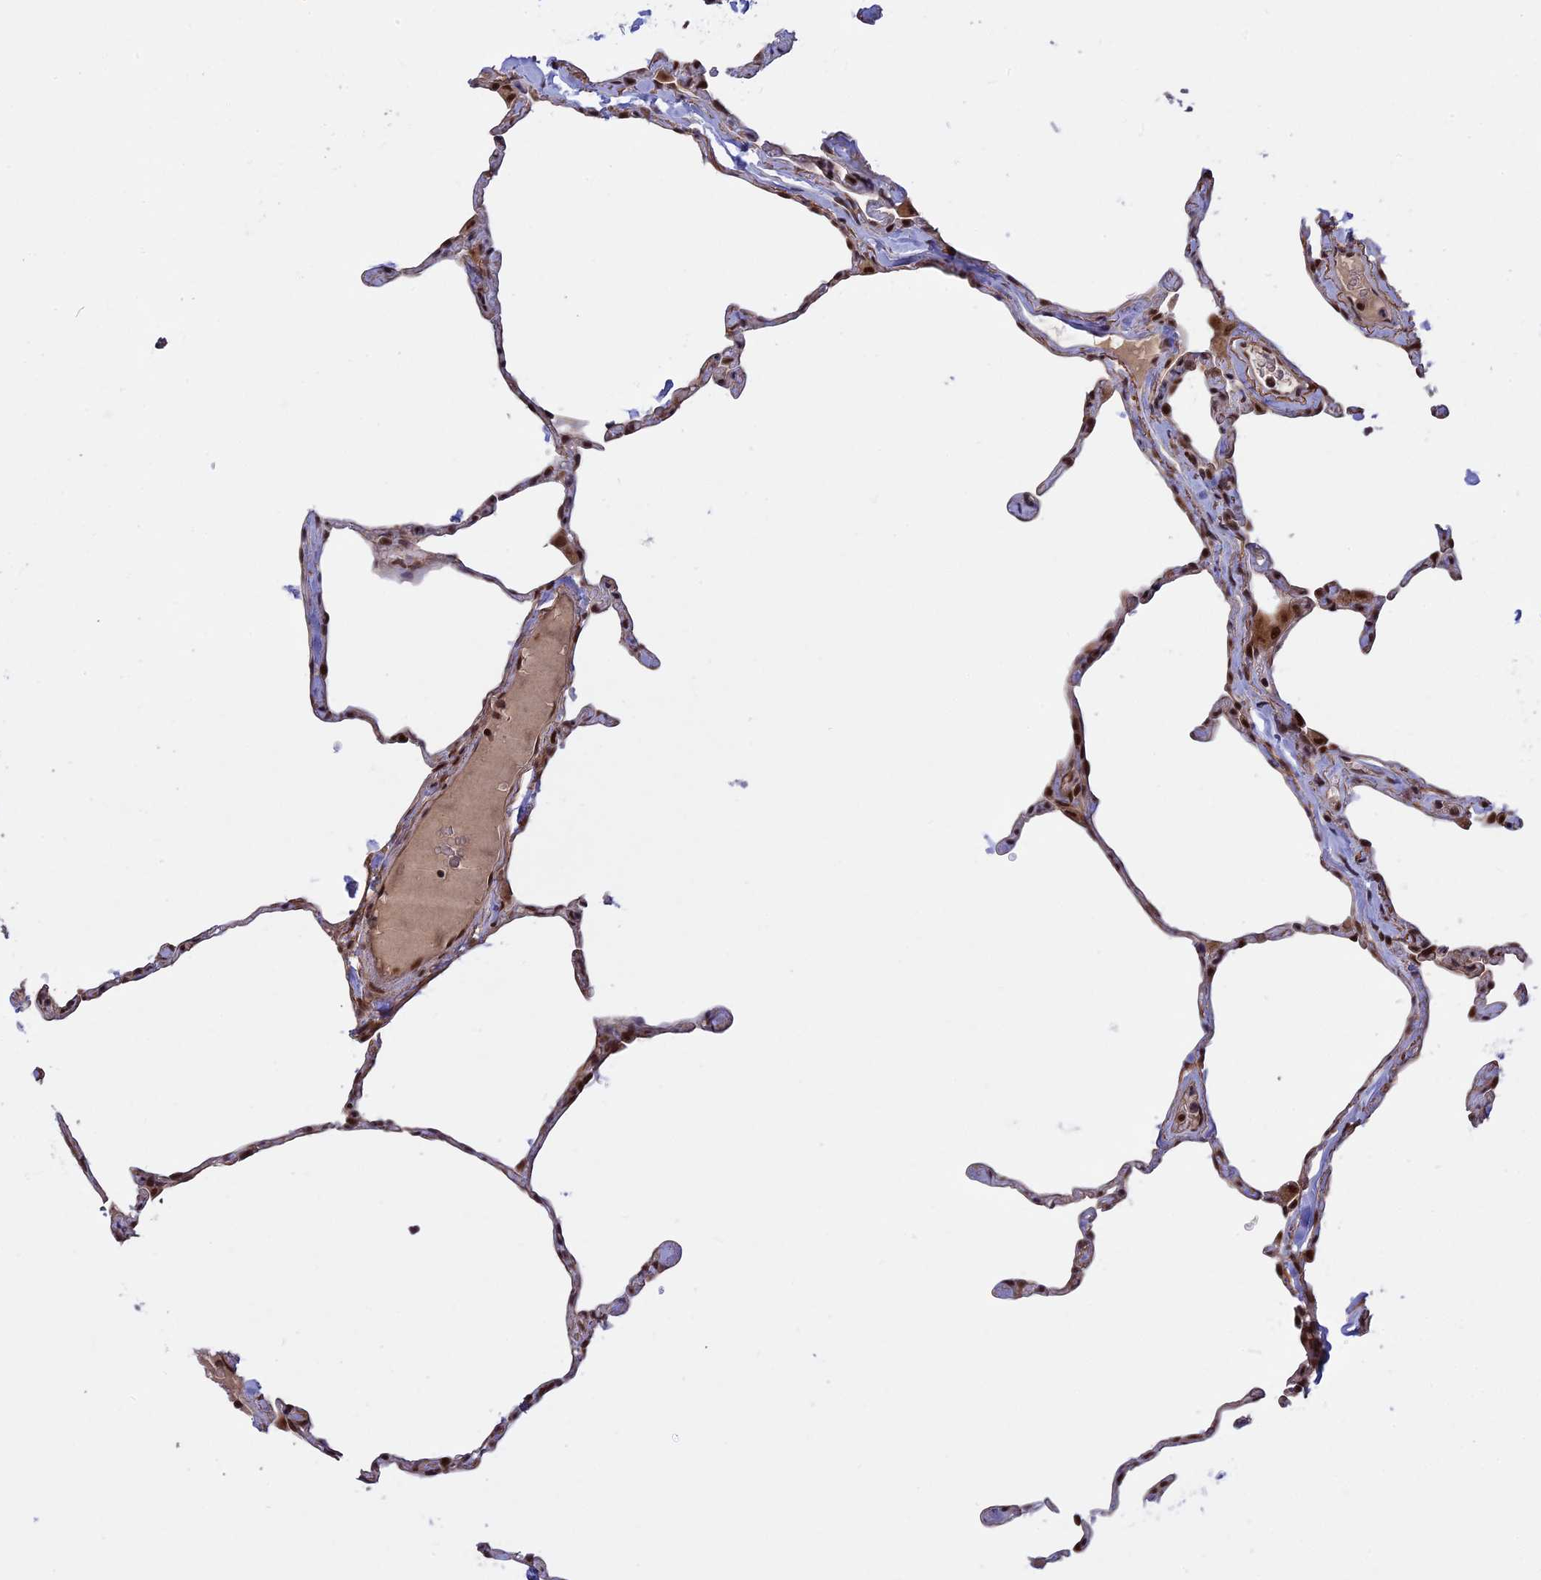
{"staining": {"intensity": "moderate", "quantity": "25%-75%", "location": "nuclear"}, "tissue": "lung", "cell_type": "Alveolar cells", "image_type": "normal", "snomed": [{"axis": "morphology", "description": "Normal tissue, NOS"}, {"axis": "topography", "description": "Lung"}], "caption": "Normal lung was stained to show a protein in brown. There is medium levels of moderate nuclear positivity in about 25%-75% of alveolar cells. (DAB (3,3'-diaminobenzidine) IHC with brightfield microscopy, high magnification).", "gene": "POLR2C", "patient": {"sex": "male", "age": 65}}